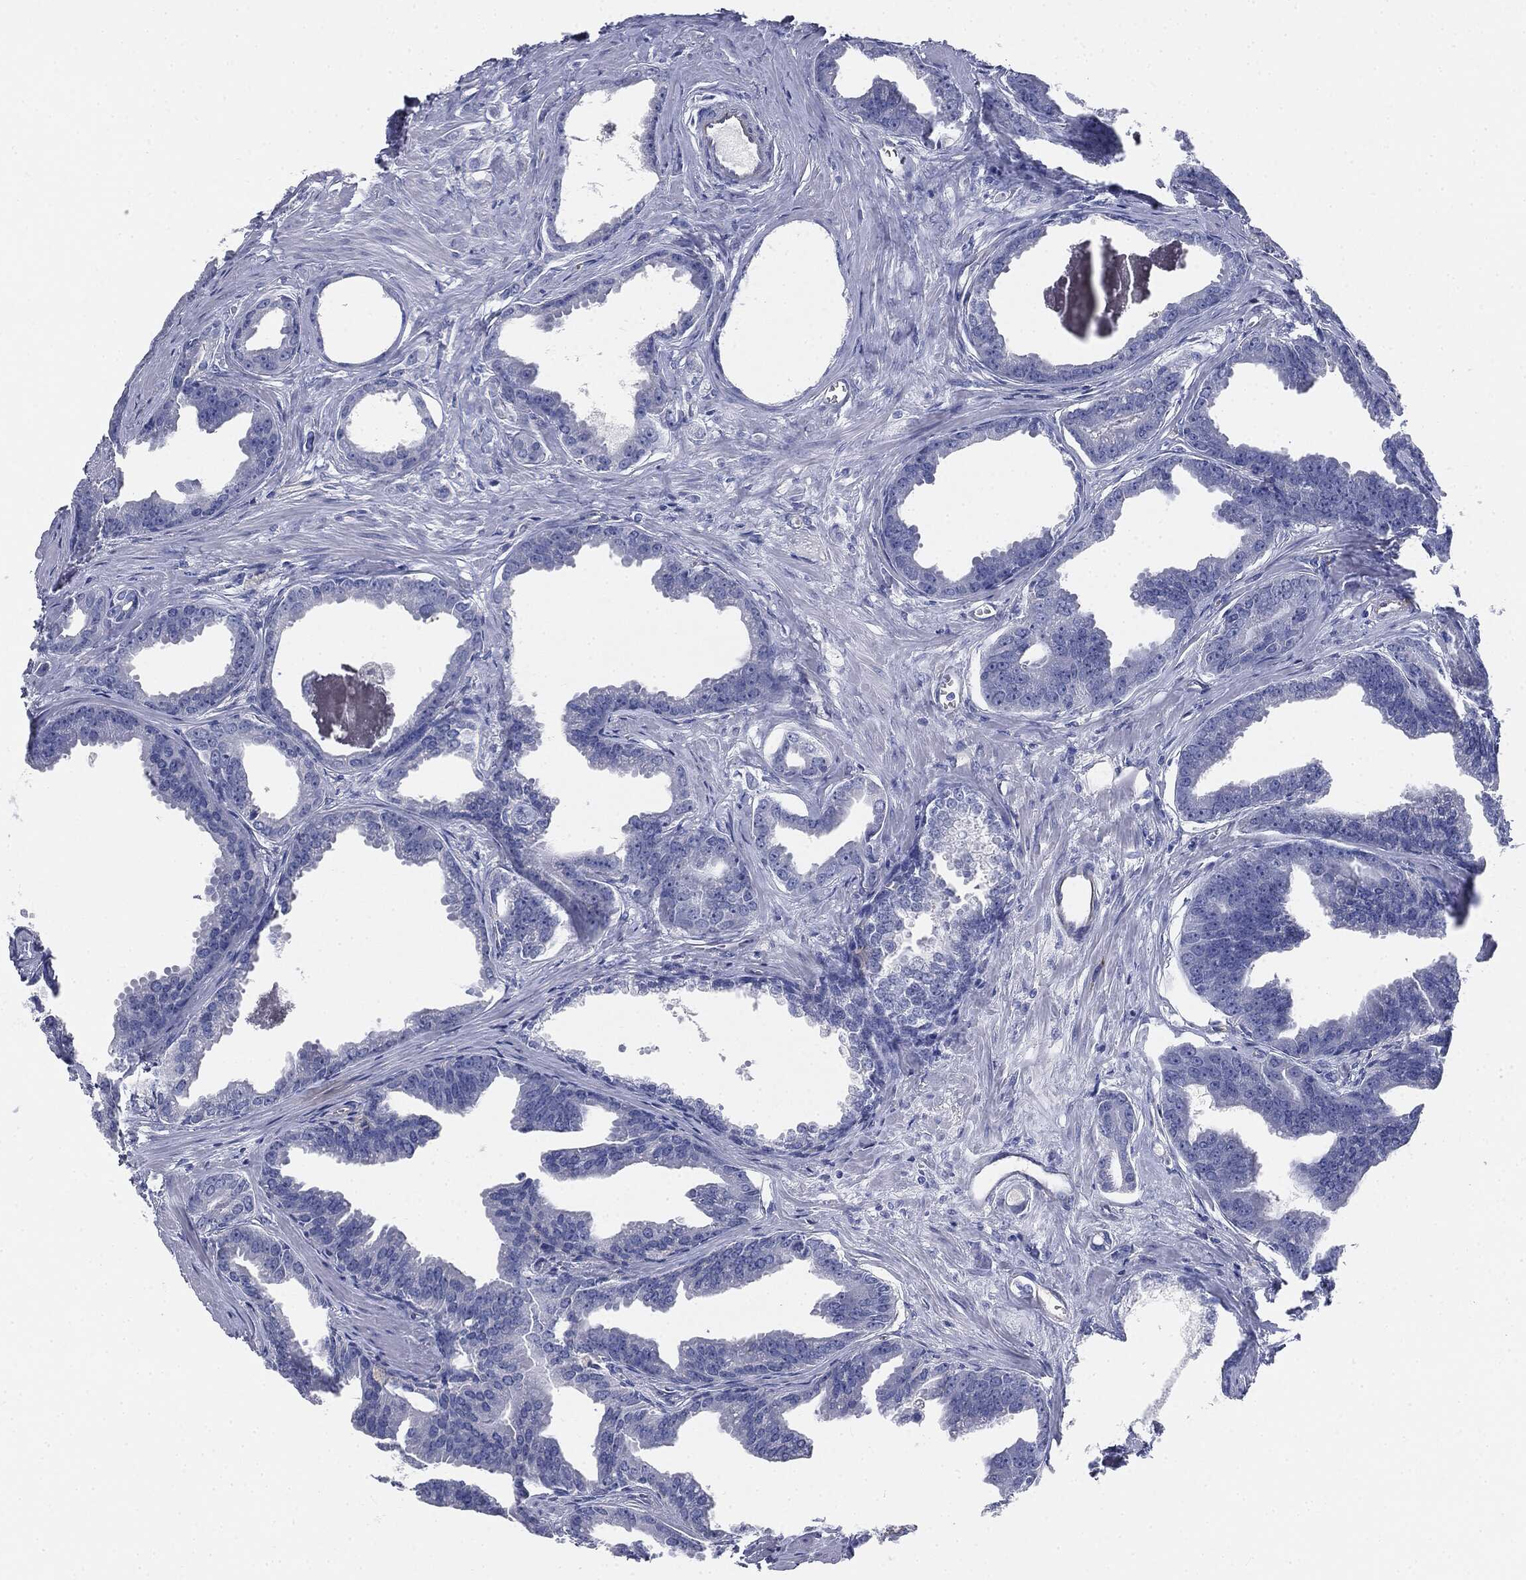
{"staining": {"intensity": "negative", "quantity": "none", "location": "none"}, "tissue": "prostate cancer", "cell_type": "Tumor cells", "image_type": "cancer", "snomed": [{"axis": "morphology", "description": "Adenocarcinoma, NOS"}, {"axis": "topography", "description": "Prostate"}], "caption": "Immunohistochemistry of prostate cancer demonstrates no staining in tumor cells.", "gene": "MUC5AC", "patient": {"sex": "male", "age": 66}}